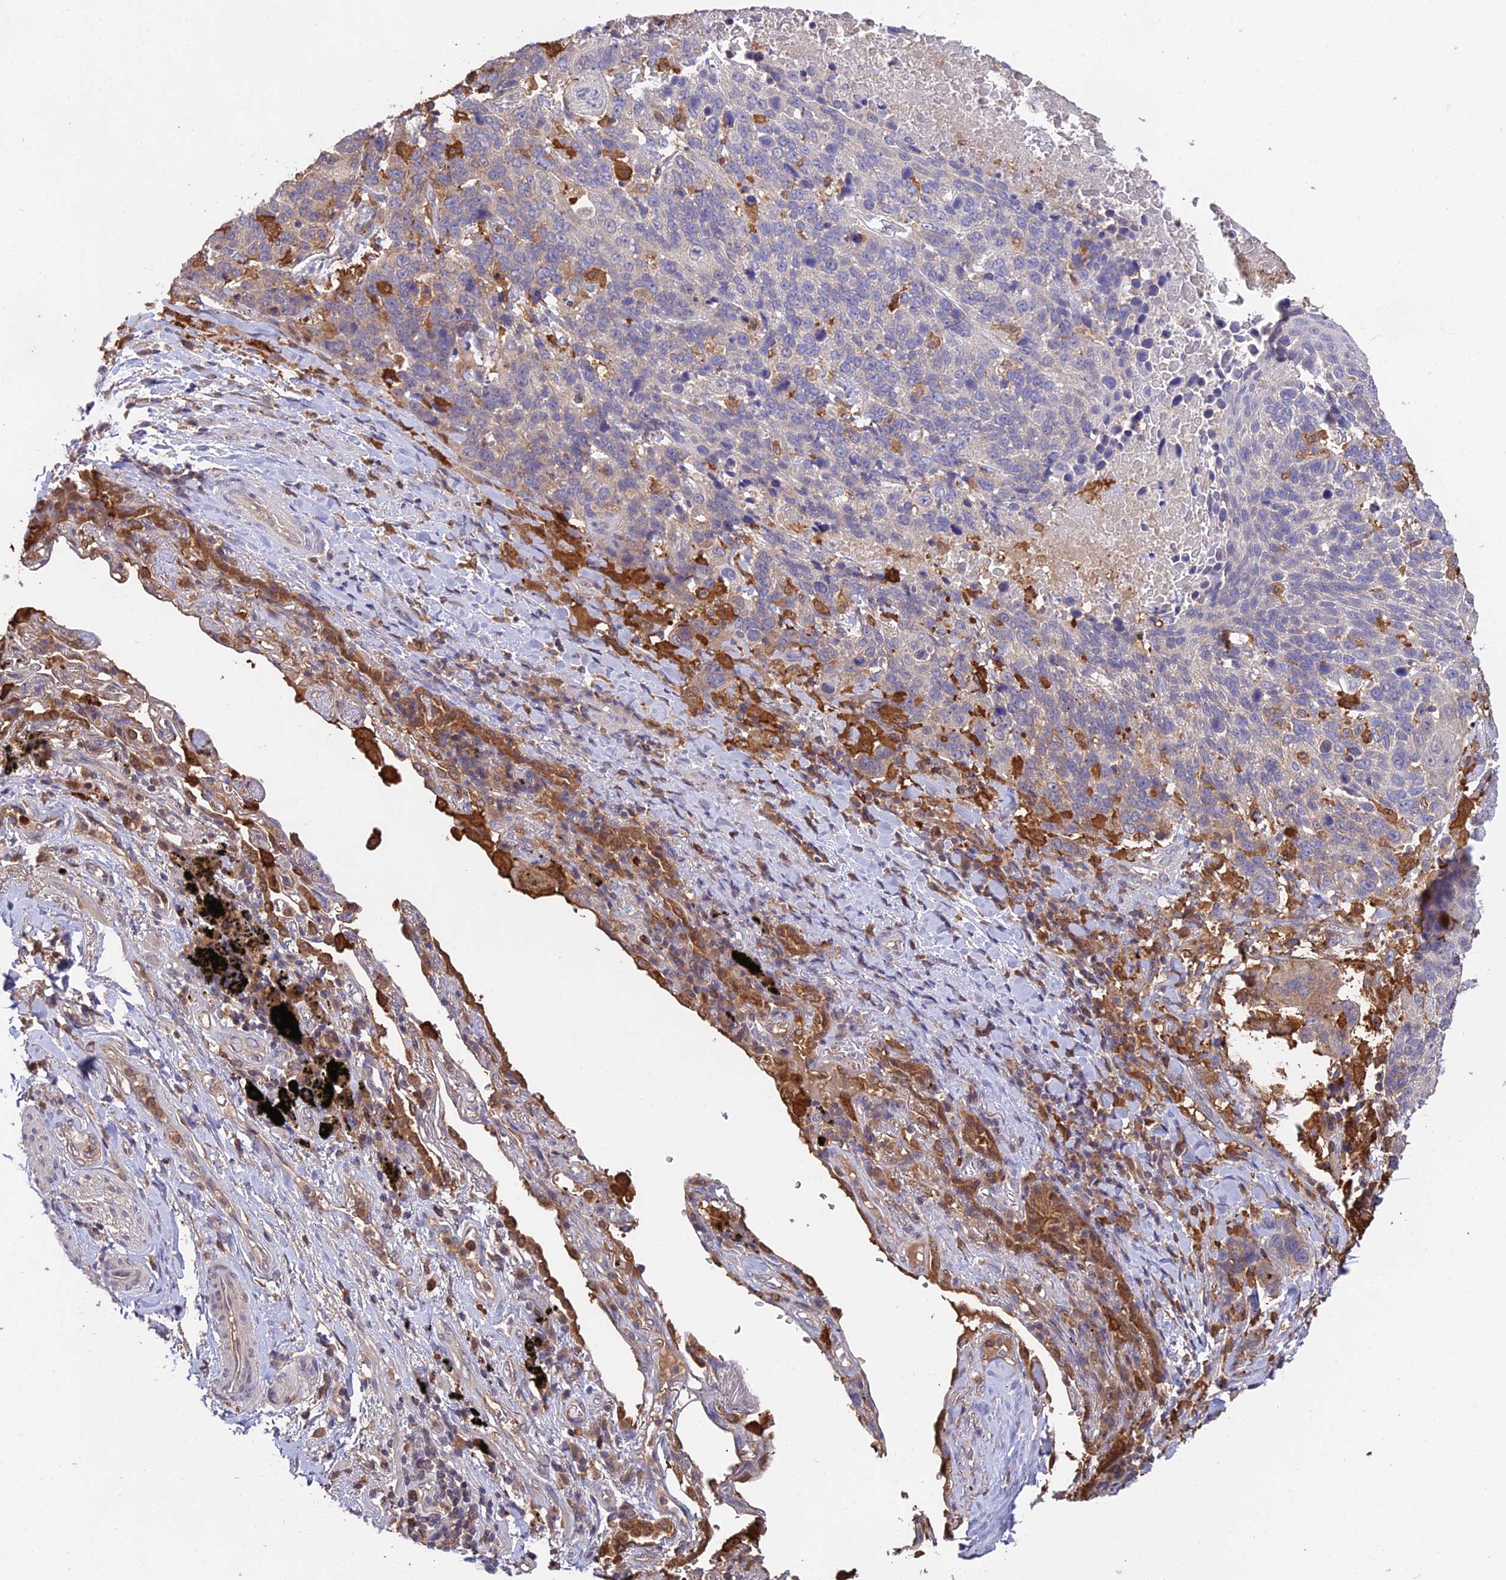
{"staining": {"intensity": "negative", "quantity": "none", "location": "none"}, "tissue": "lung cancer", "cell_type": "Tumor cells", "image_type": "cancer", "snomed": [{"axis": "morphology", "description": "Squamous cell carcinoma, NOS"}, {"axis": "topography", "description": "Lung"}], "caption": "An IHC histopathology image of lung cancer is shown. There is no staining in tumor cells of lung cancer.", "gene": "FBP1", "patient": {"sex": "male", "age": 66}}